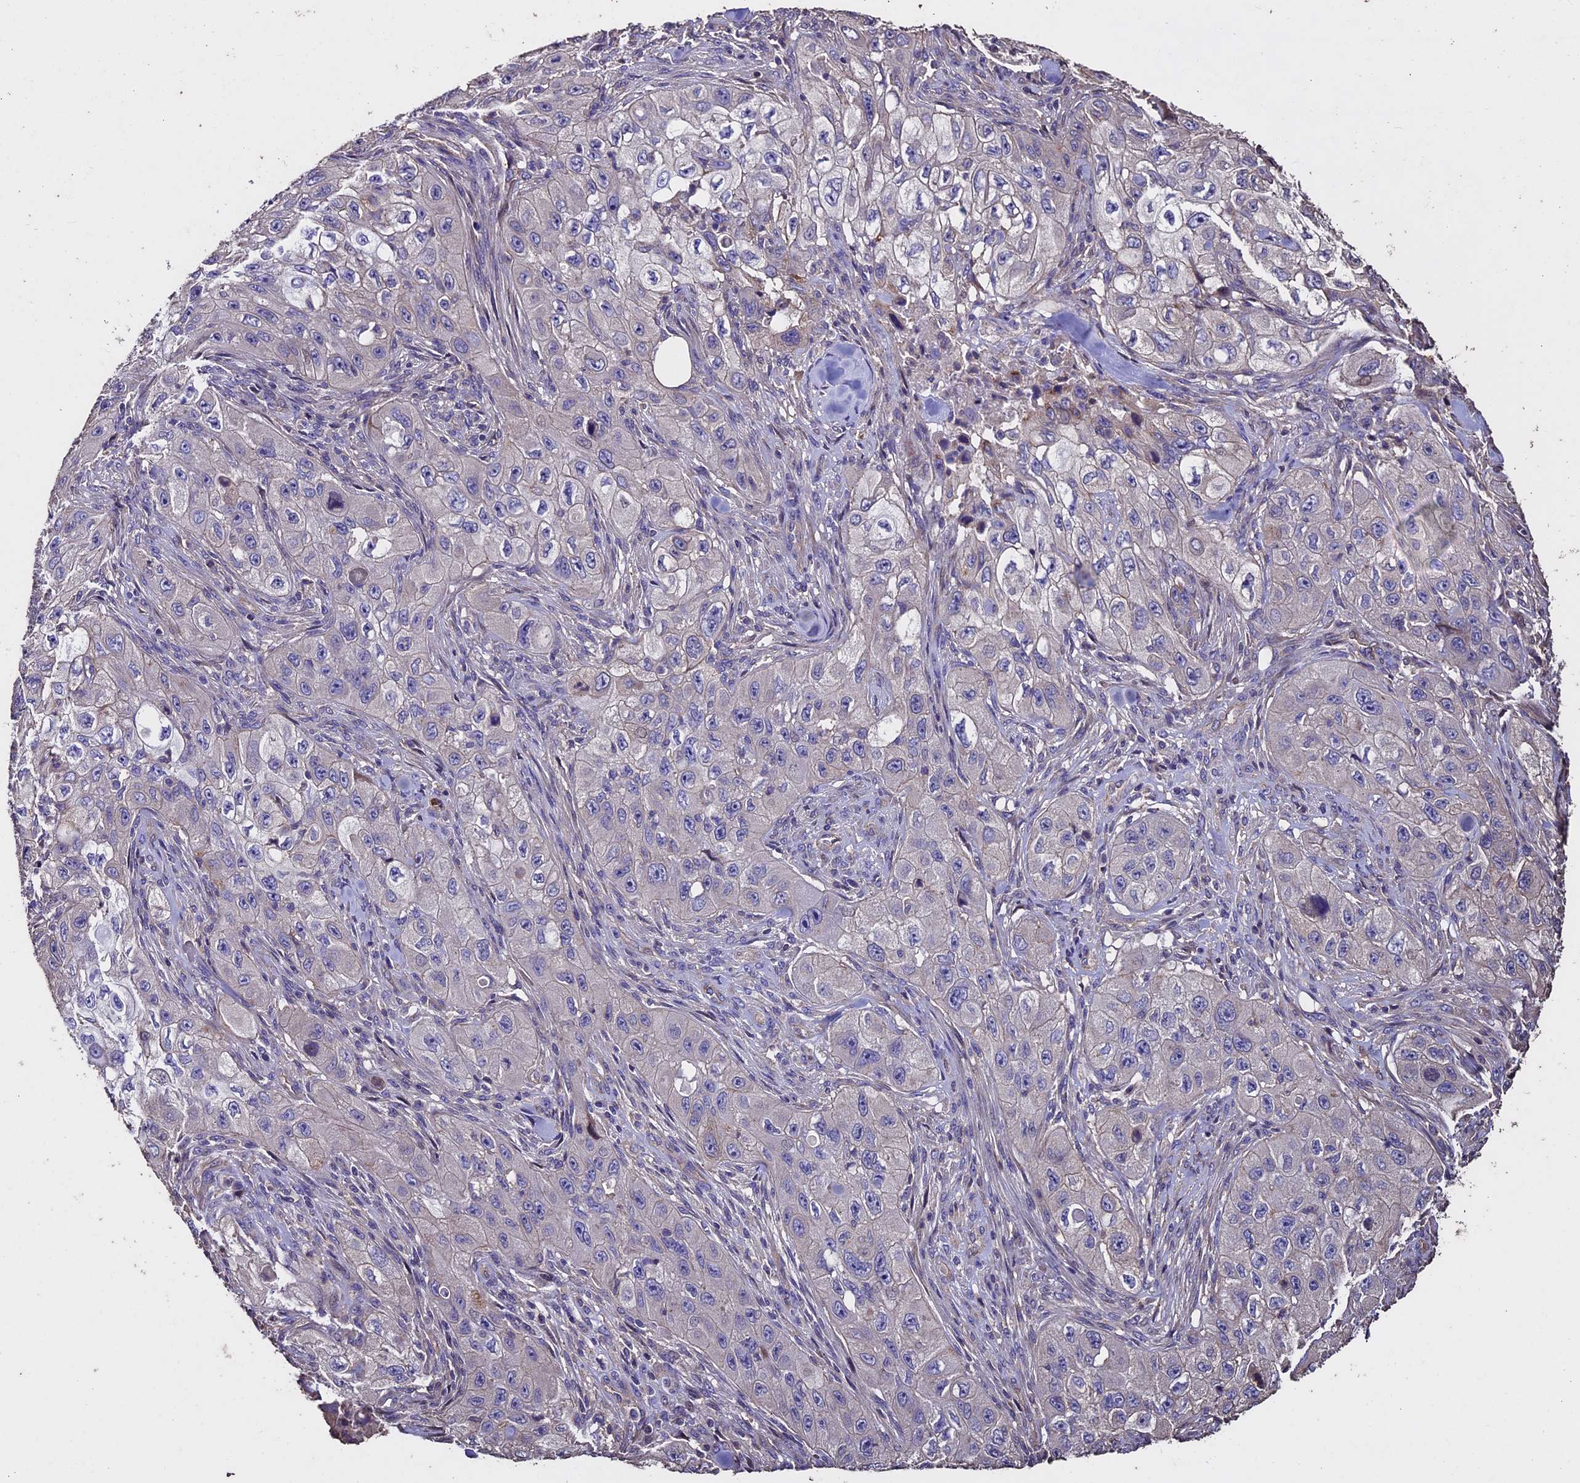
{"staining": {"intensity": "negative", "quantity": "none", "location": "none"}, "tissue": "skin cancer", "cell_type": "Tumor cells", "image_type": "cancer", "snomed": [{"axis": "morphology", "description": "Squamous cell carcinoma, NOS"}, {"axis": "topography", "description": "Skin"}, {"axis": "topography", "description": "Subcutis"}], "caption": "This is an IHC photomicrograph of human skin cancer. There is no positivity in tumor cells.", "gene": "USB1", "patient": {"sex": "male", "age": 73}}